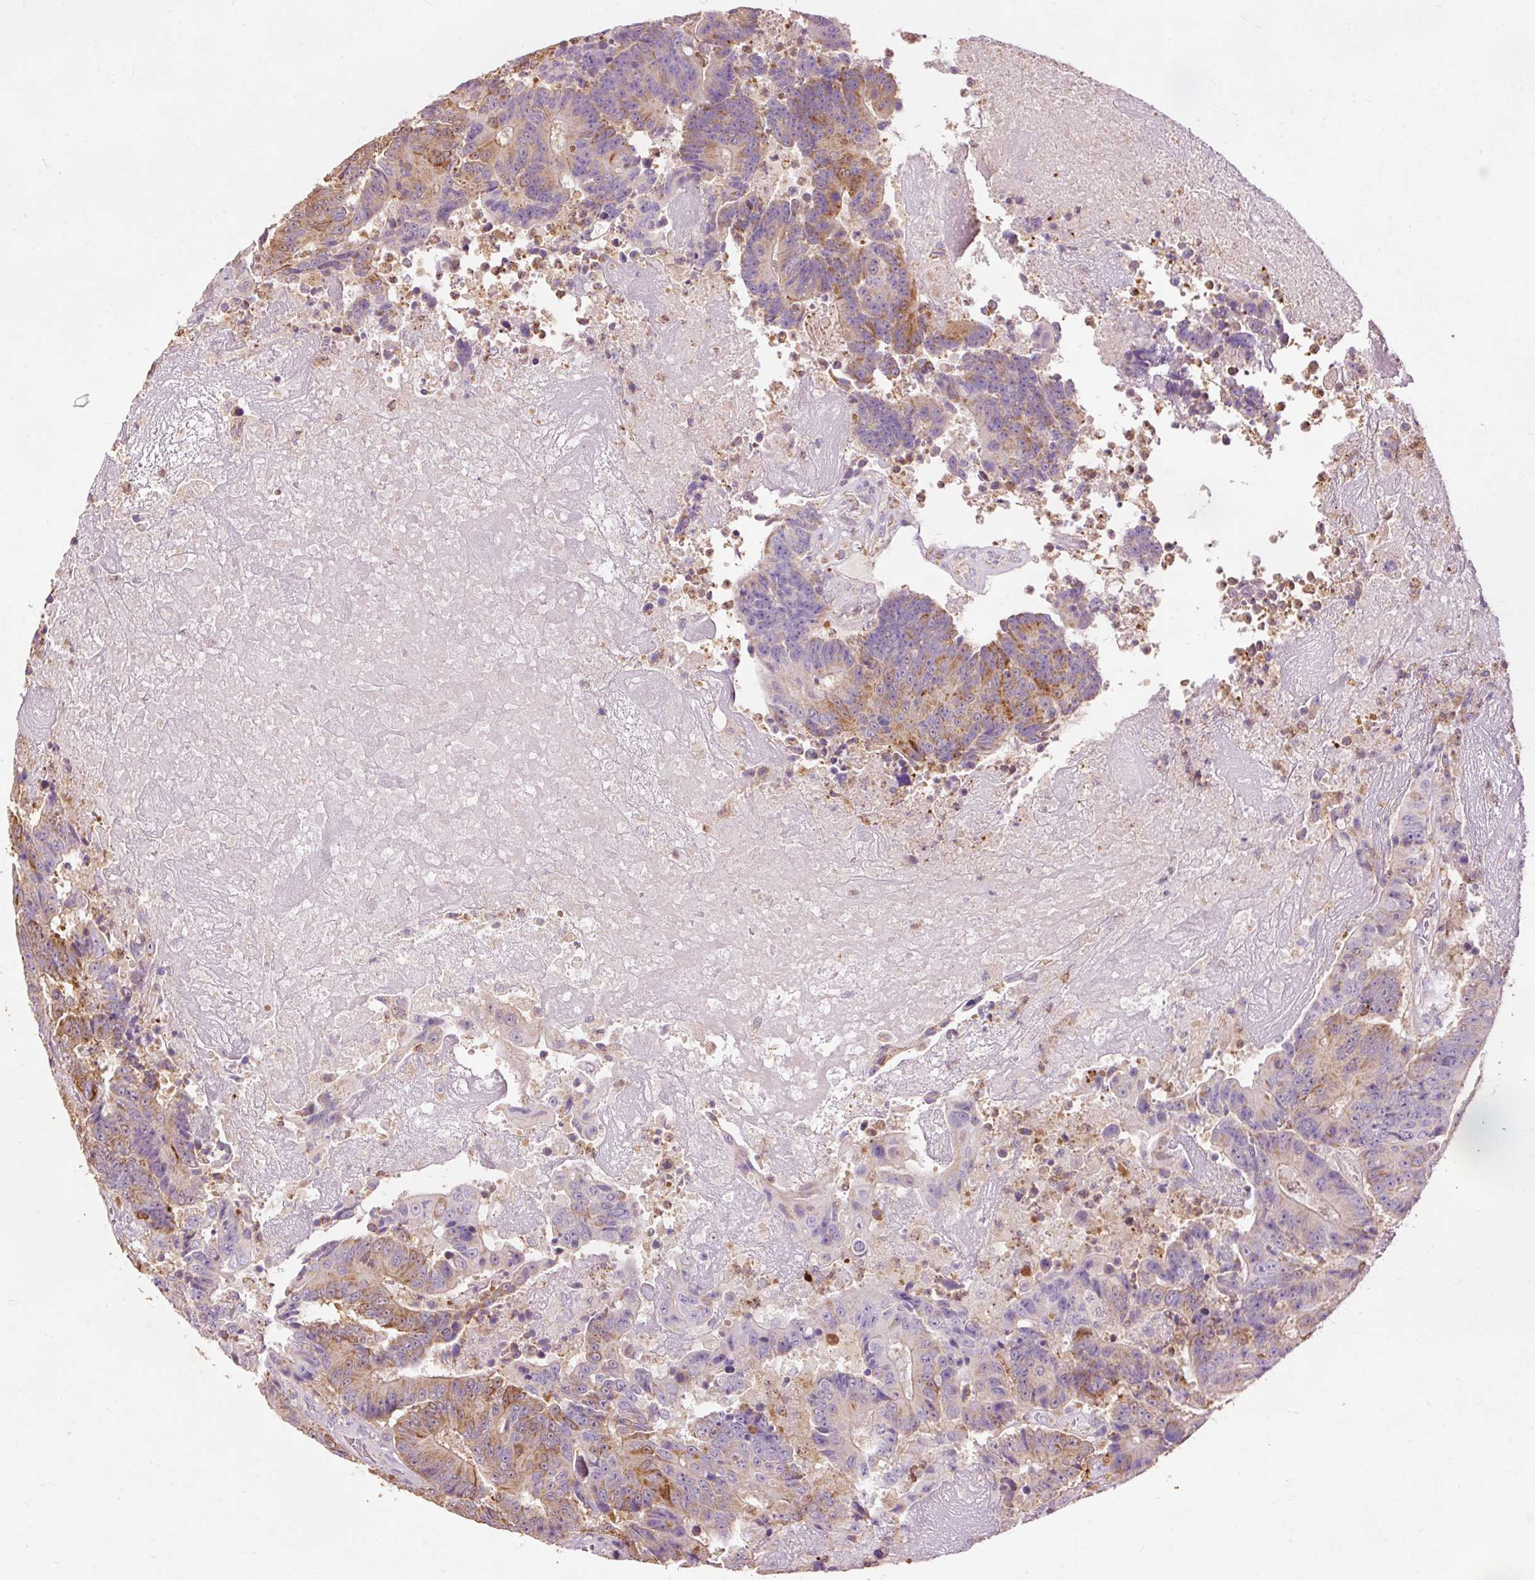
{"staining": {"intensity": "moderate", "quantity": "25%-75%", "location": "cytoplasmic/membranous"}, "tissue": "colorectal cancer", "cell_type": "Tumor cells", "image_type": "cancer", "snomed": [{"axis": "morphology", "description": "Adenocarcinoma, NOS"}, {"axis": "topography", "description": "Colon"}], "caption": "IHC image of neoplastic tissue: colorectal cancer (adenocarcinoma) stained using immunohistochemistry (IHC) exhibits medium levels of moderate protein expression localized specifically in the cytoplasmic/membranous of tumor cells, appearing as a cytoplasmic/membranous brown color.", "gene": "PRDX5", "patient": {"sex": "male", "age": 83}}